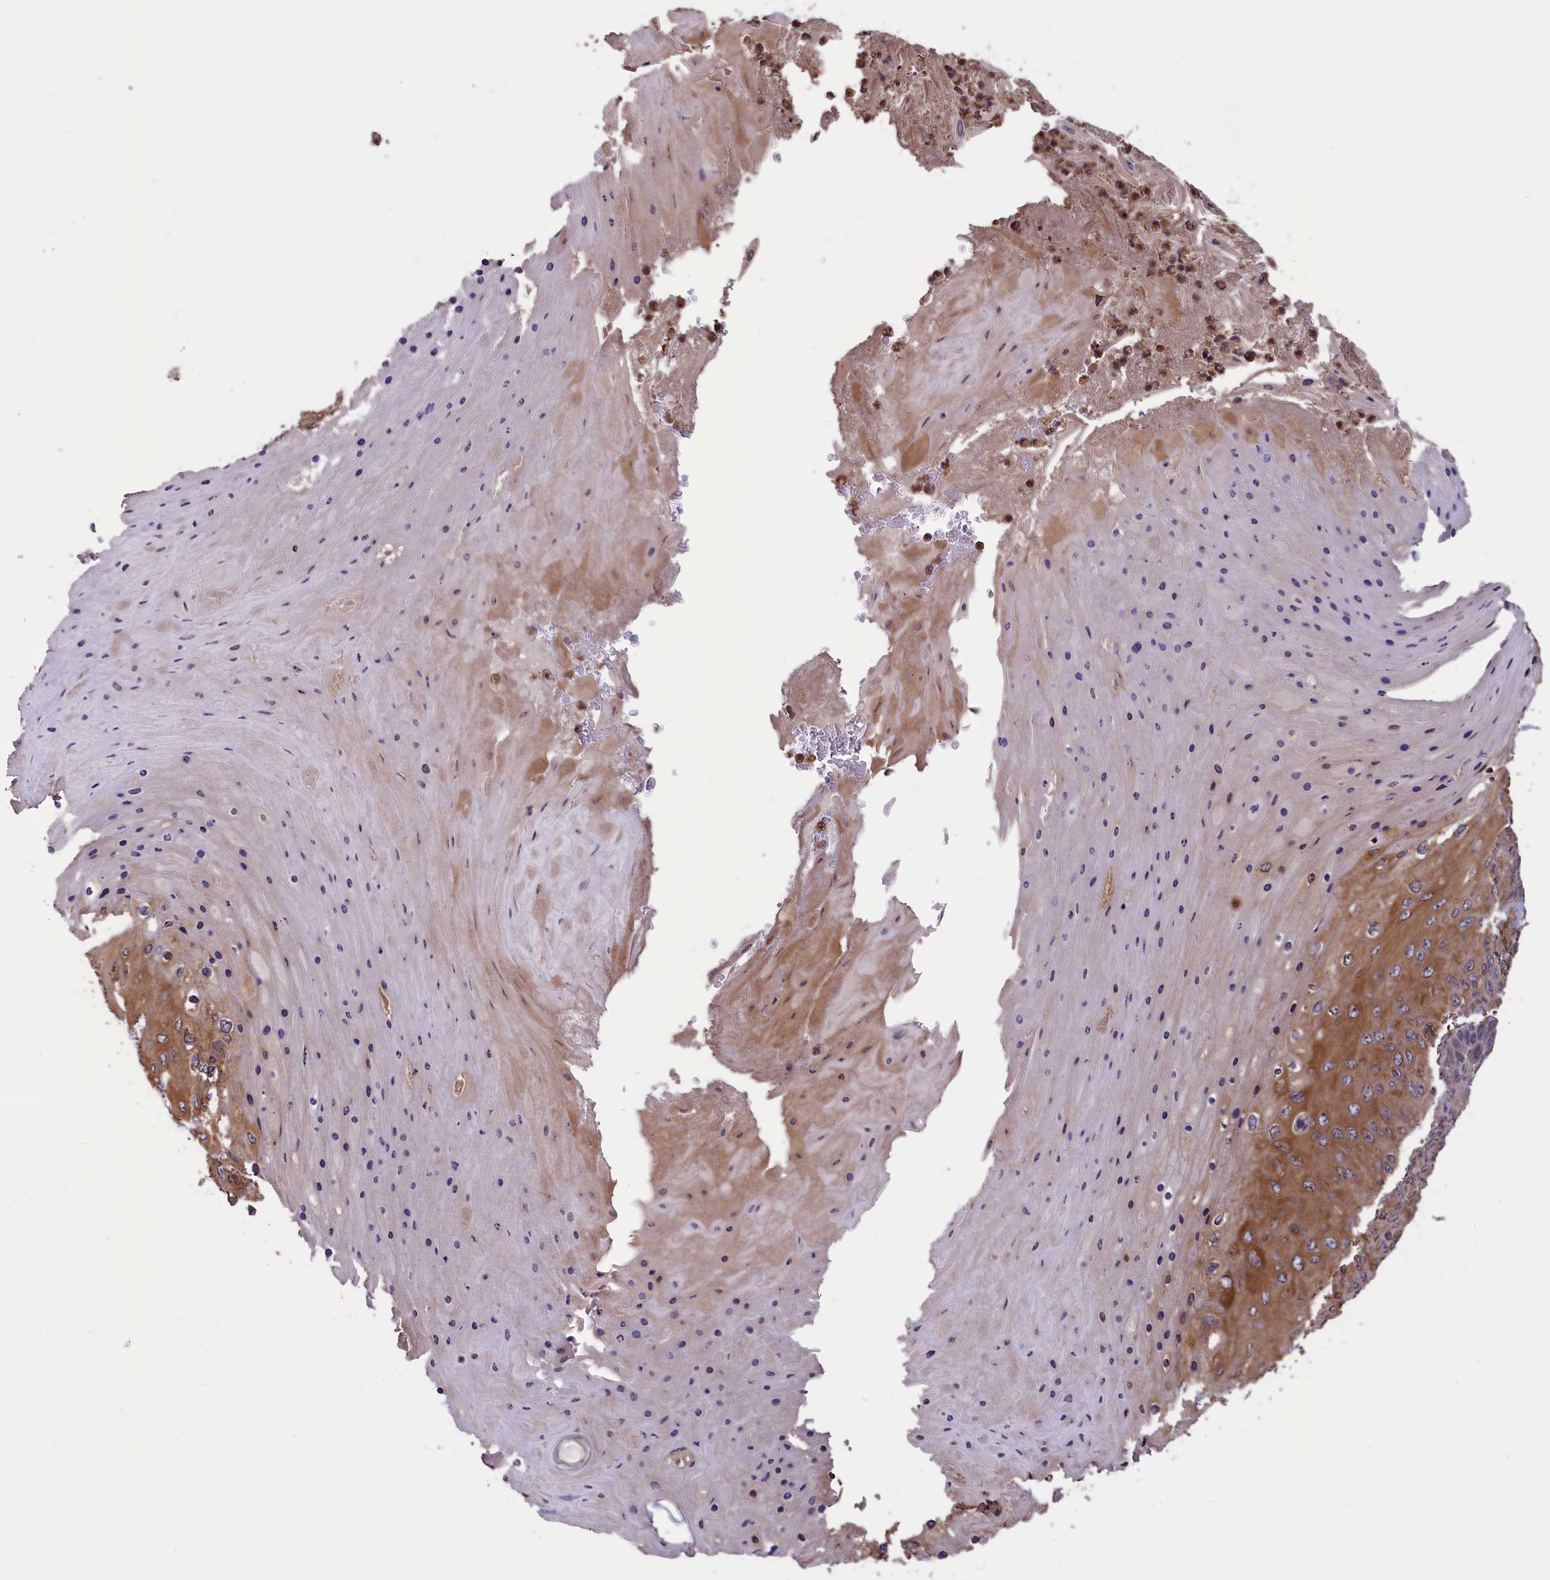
{"staining": {"intensity": "moderate", "quantity": ">75%", "location": "cytoplasmic/membranous"}, "tissue": "skin cancer", "cell_type": "Tumor cells", "image_type": "cancer", "snomed": [{"axis": "morphology", "description": "Squamous cell carcinoma, NOS"}, {"axis": "topography", "description": "Skin"}], "caption": "The micrograph displays immunohistochemical staining of skin squamous cell carcinoma. There is moderate cytoplasmic/membranous positivity is seen in about >75% of tumor cells.", "gene": "DAPK3", "patient": {"sex": "female", "age": 88}}